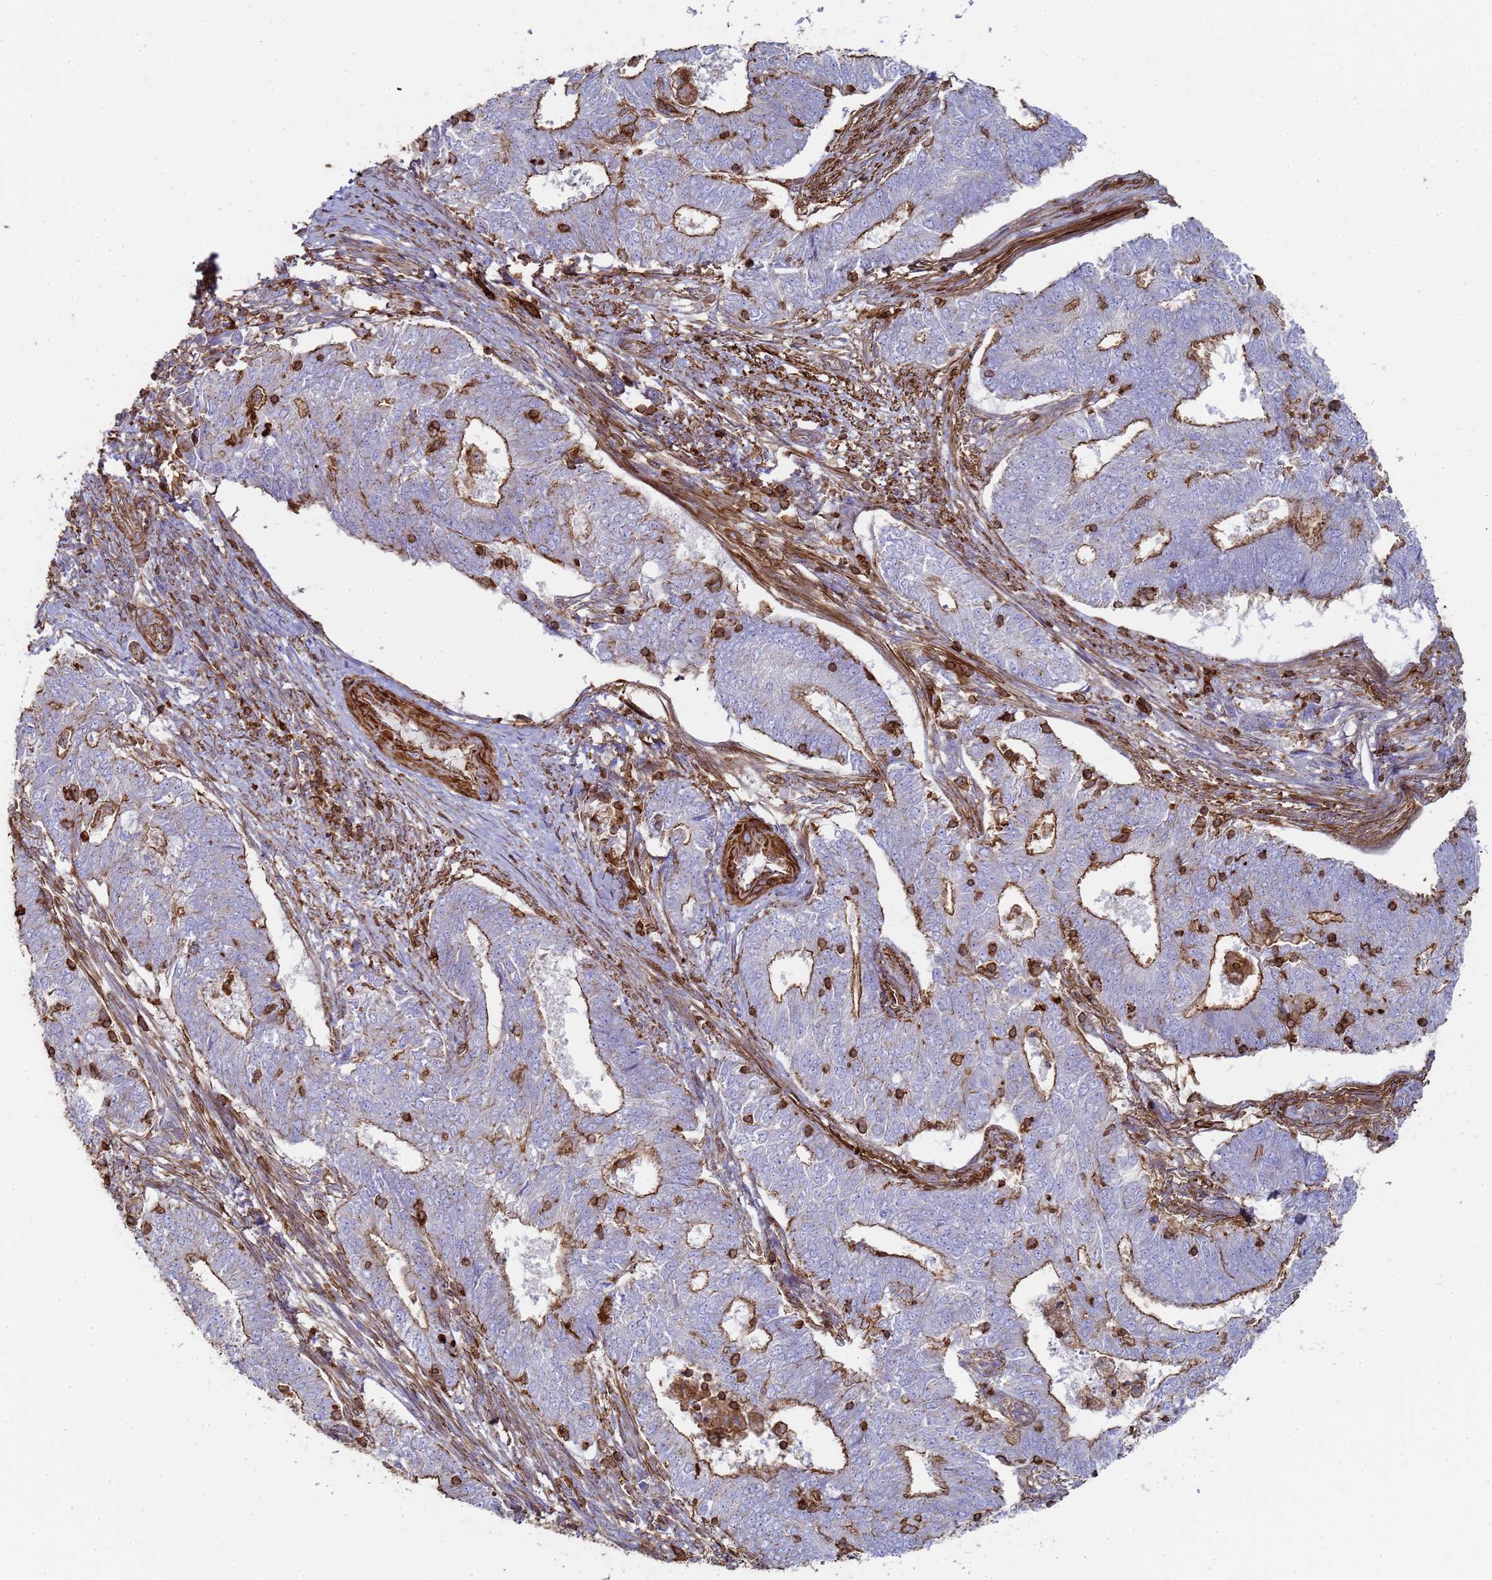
{"staining": {"intensity": "moderate", "quantity": "25%-75%", "location": "cytoplasmic/membranous"}, "tissue": "endometrial cancer", "cell_type": "Tumor cells", "image_type": "cancer", "snomed": [{"axis": "morphology", "description": "Adenocarcinoma, NOS"}, {"axis": "topography", "description": "Endometrium"}], "caption": "Immunohistochemical staining of human endometrial cancer (adenocarcinoma) shows moderate cytoplasmic/membranous protein staining in about 25%-75% of tumor cells.", "gene": "ACTB", "patient": {"sex": "female", "age": 62}}